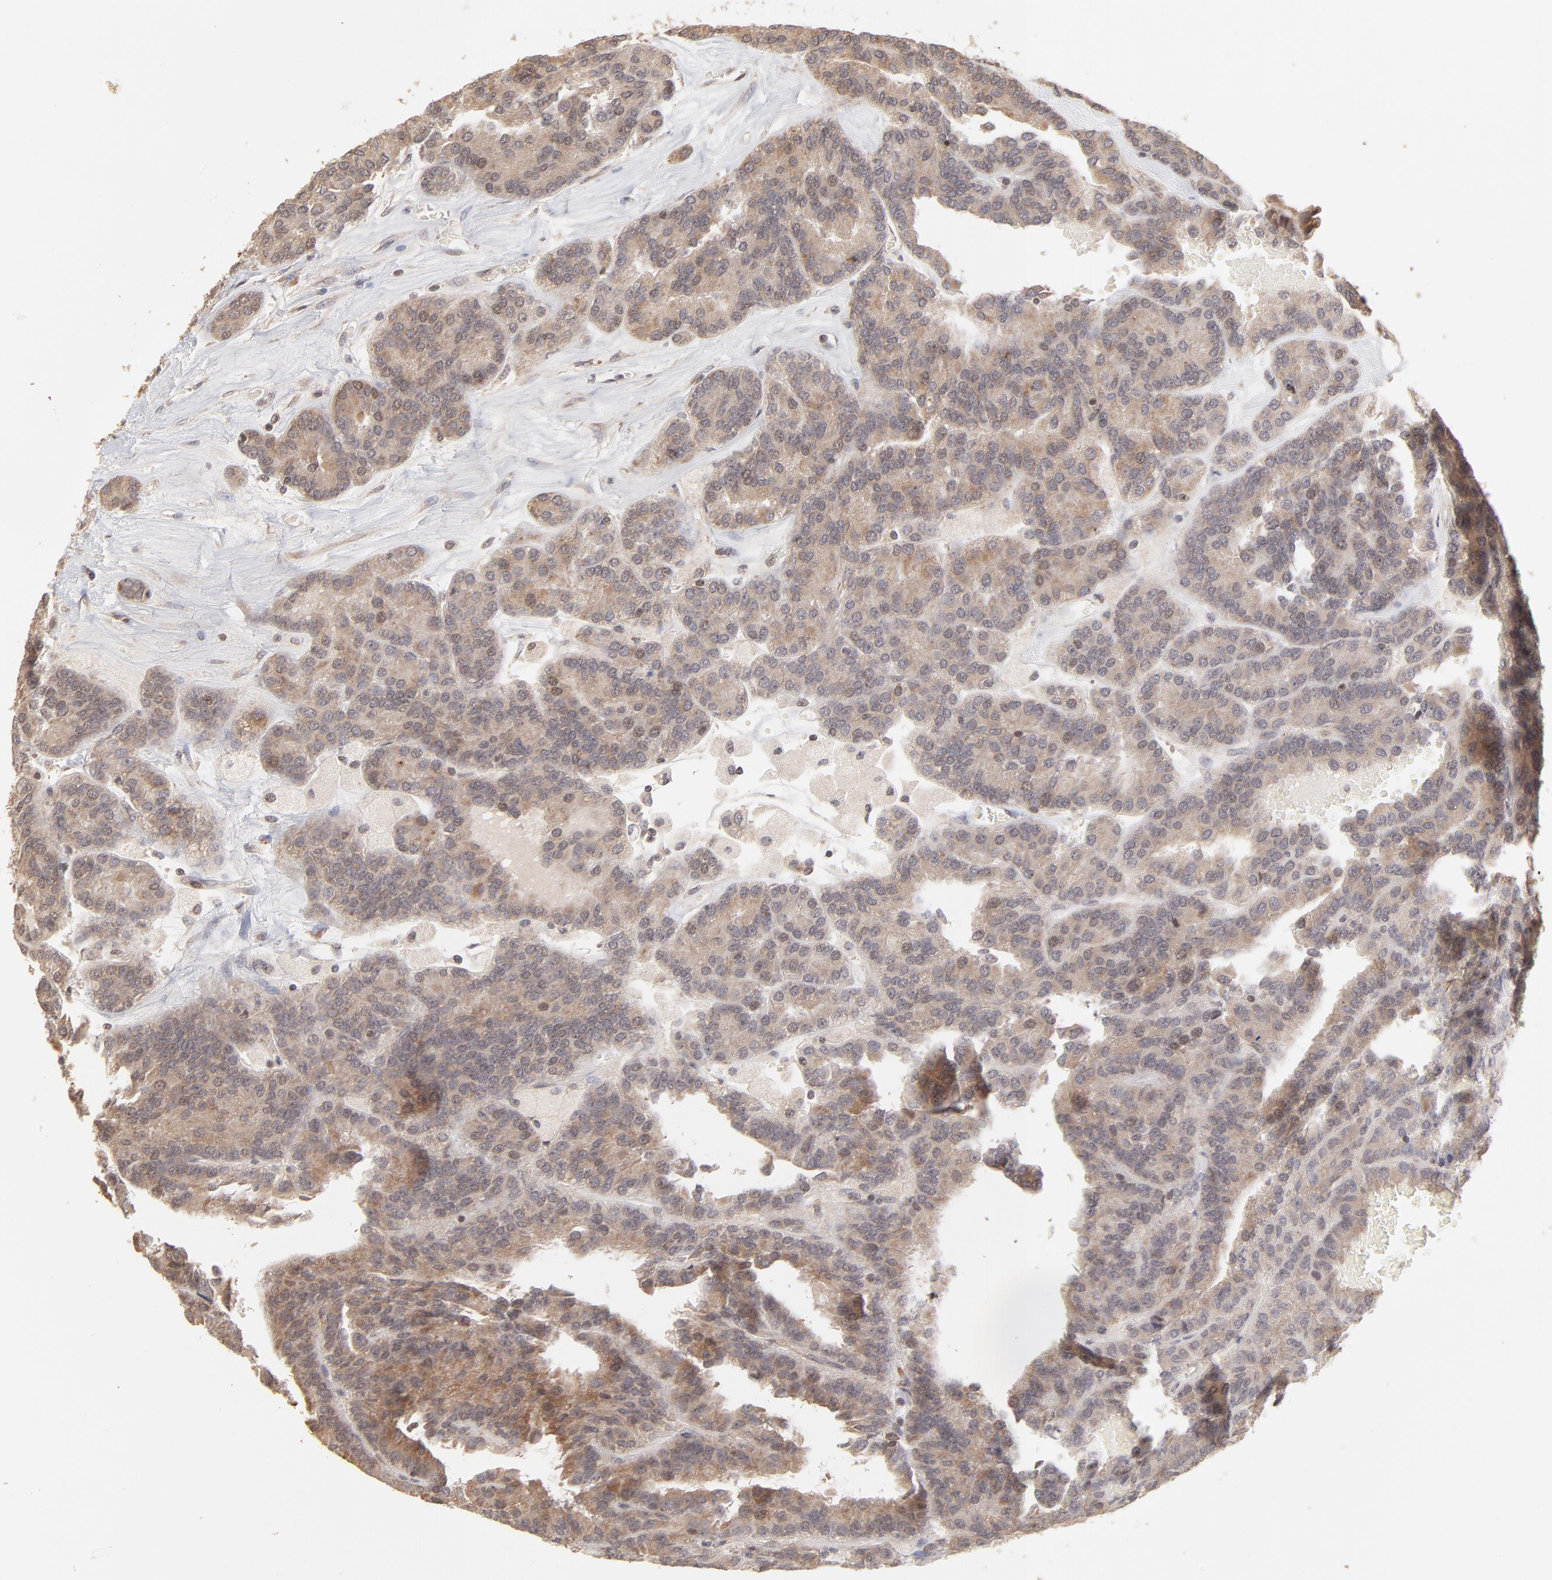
{"staining": {"intensity": "weak", "quantity": ">75%", "location": "cytoplasmic/membranous"}, "tissue": "renal cancer", "cell_type": "Tumor cells", "image_type": "cancer", "snomed": [{"axis": "morphology", "description": "Adenocarcinoma, NOS"}, {"axis": "topography", "description": "Kidney"}], "caption": "Immunohistochemistry (IHC) staining of renal adenocarcinoma, which reveals low levels of weak cytoplasmic/membranous expression in about >75% of tumor cells indicating weak cytoplasmic/membranous protein staining. The staining was performed using DAB (brown) for protein detection and nuclei were counterstained in hematoxylin (blue).", "gene": "ARIH1", "patient": {"sex": "male", "age": 46}}